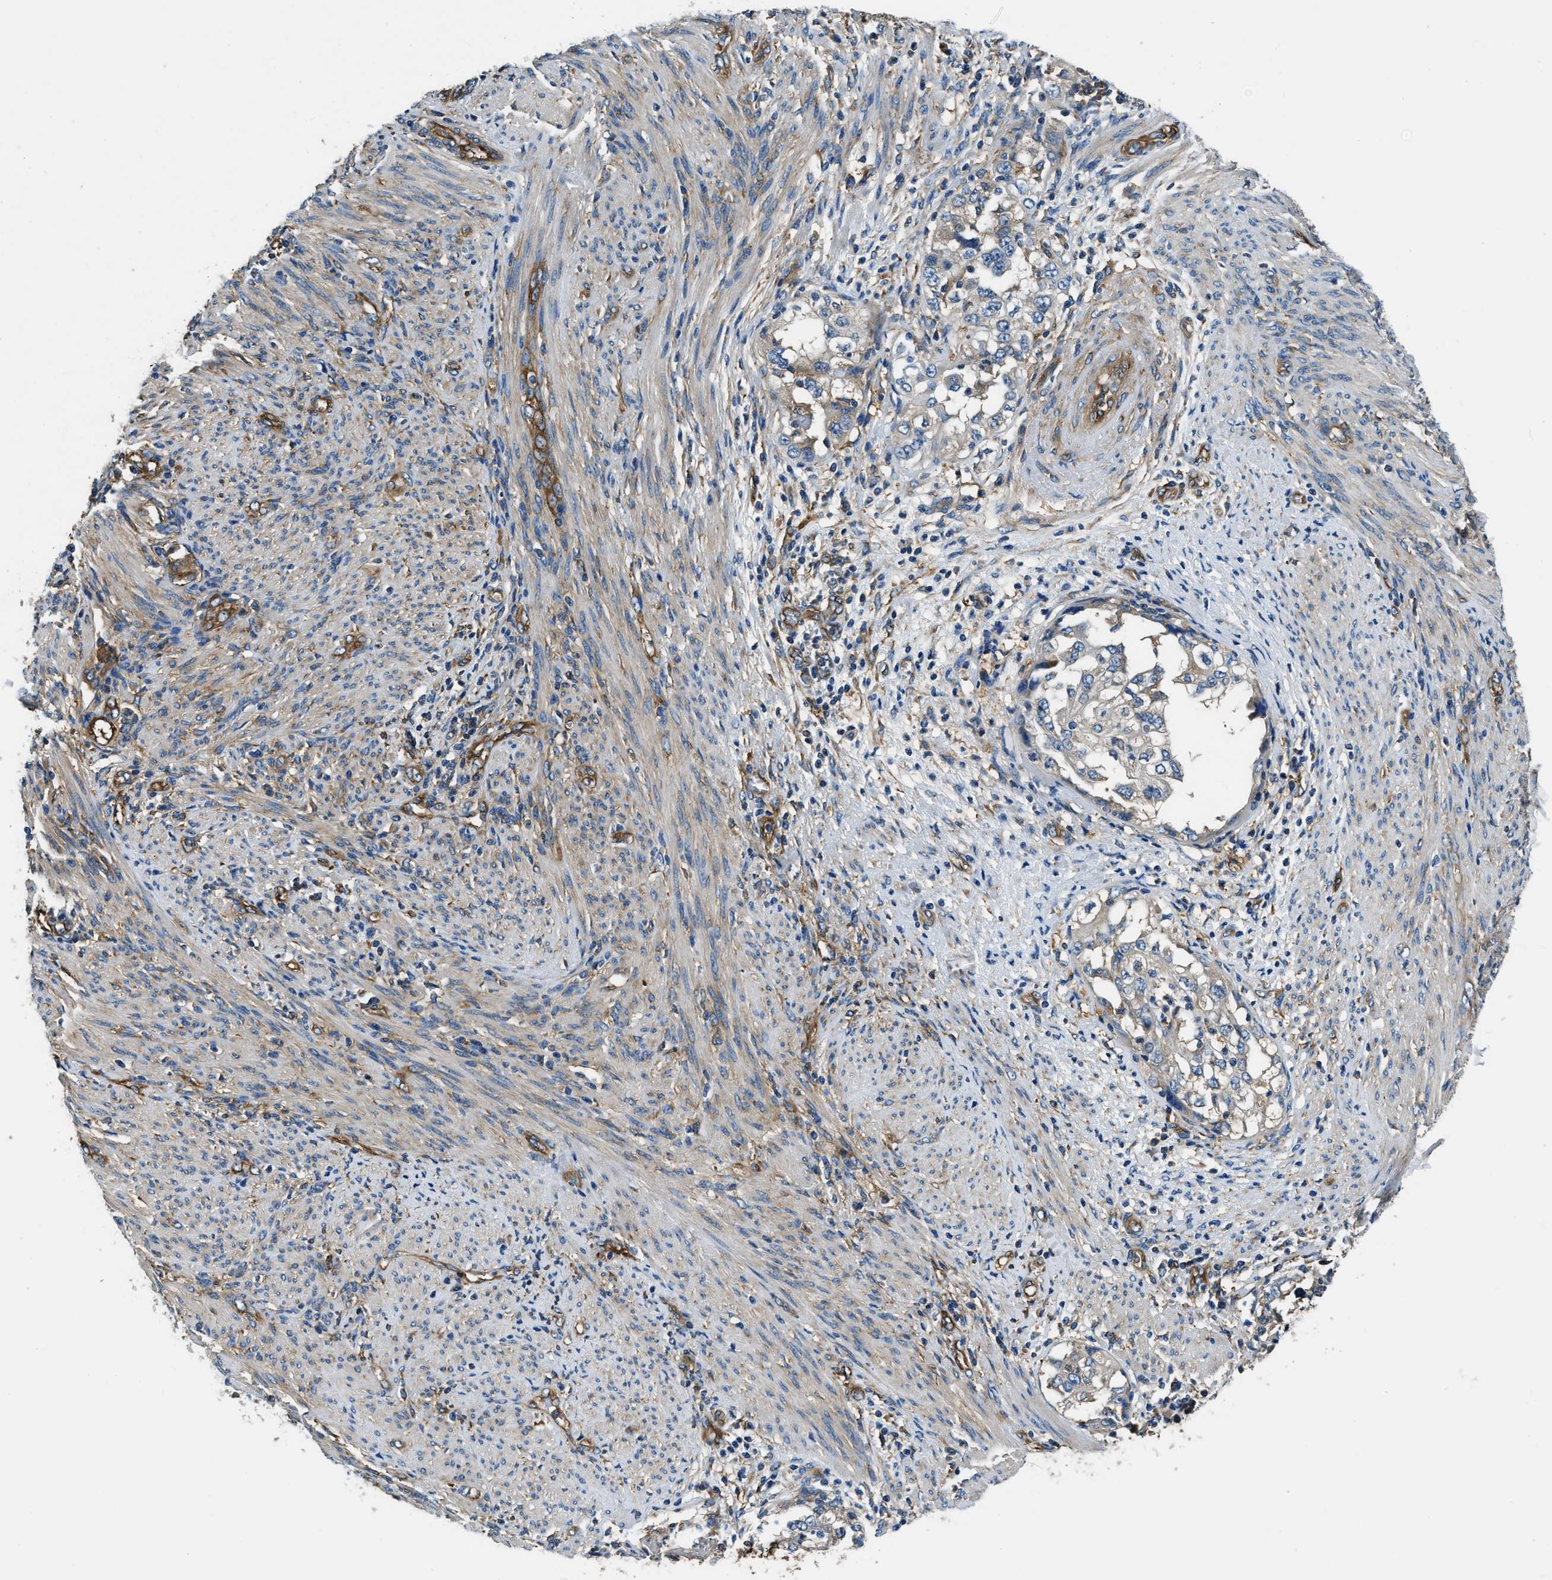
{"staining": {"intensity": "negative", "quantity": "none", "location": "none"}, "tissue": "endometrial cancer", "cell_type": "Tumor cells", "image_type": "cancer", "snomed": [{"axis": "morphology", "description": "Adenocarcinoma, NOS"}, {"axis": "topography", "description": "Endometrium"}], "caption": "DAB immunohistochemical staining of endometrial adenocarcinoma exhibits no significant staining in tumor cells.", "gene": "EEA1", "patient": {"sex": "female", "age": 85}}